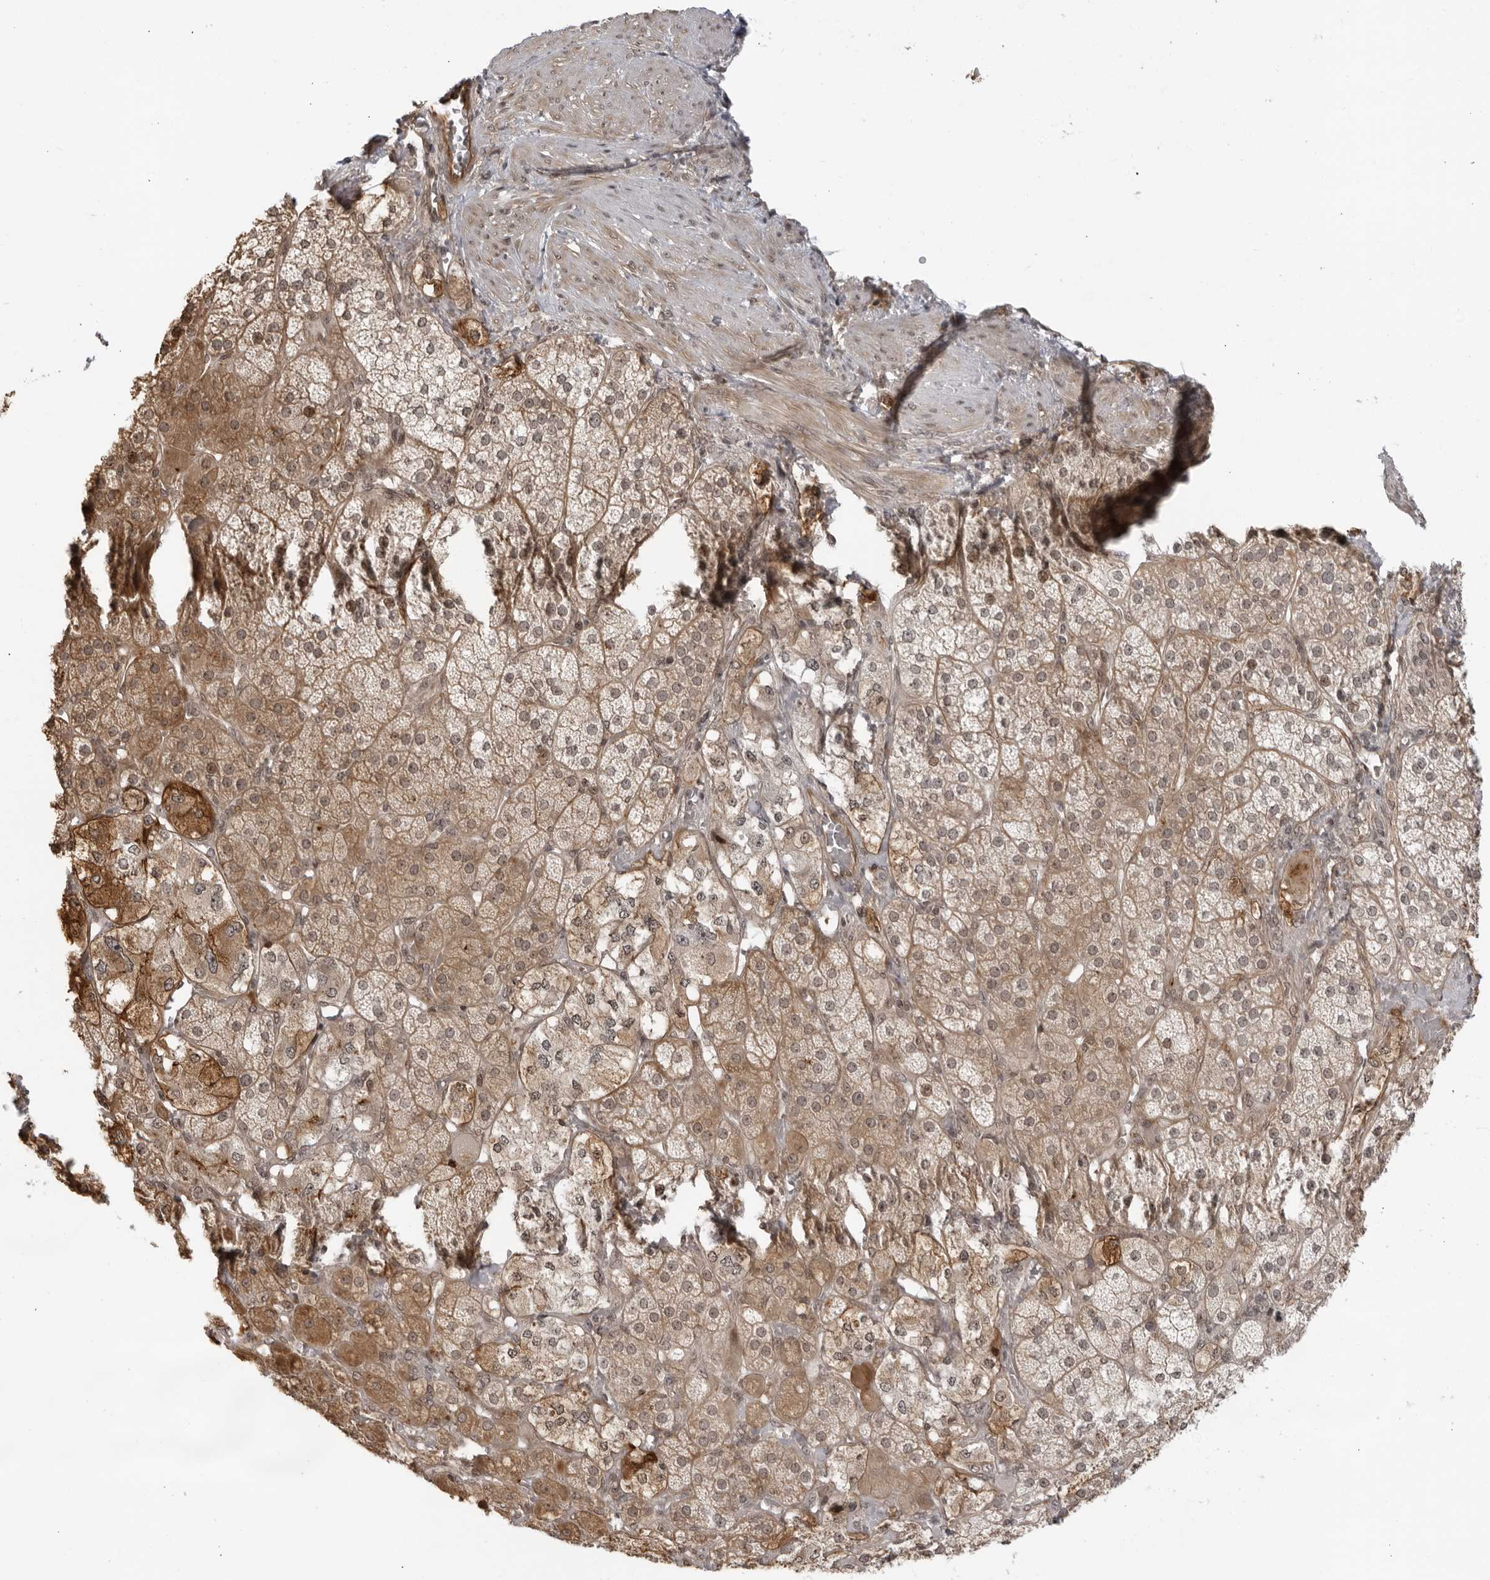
{"staining": {"intensity": "moderate", "quantity": ">75%", "location": "cytoplasmic/membranous,nuclear"}, "tissue": "adrenal gland", "cell_type": "Glandular cells", "image_type": "normal", "snomed": [{"axis": "morphology", "description": "Normal tissue, NOS"}, {"axis": "topography", "description": "Adrenal gland"}], "caption": "Moderate cytoplasmic/membranous,nuclear staining for a protein is present in approximately >75% of glandular cells of normal adrenal gland using immunohistochemistry.", "gene": "TCF21", "patient": {"sex": "male", "age": 57}}